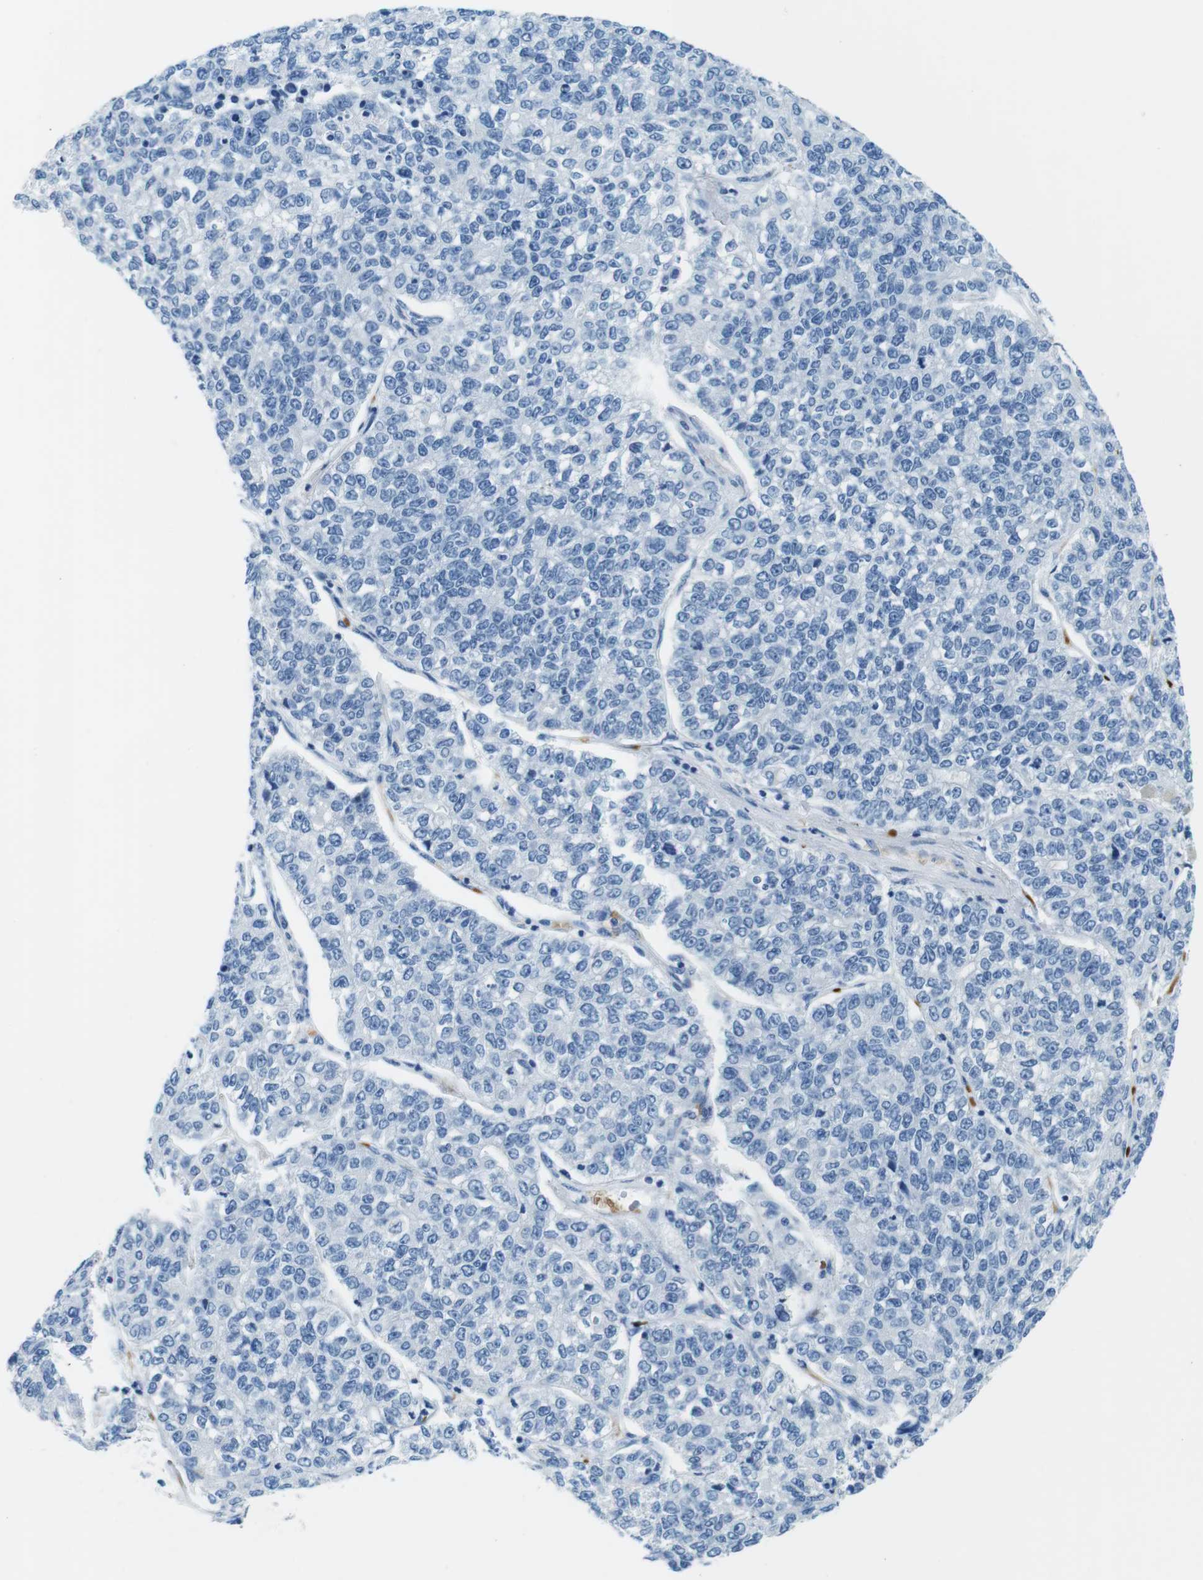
{"staining": {"intensity": "negative", "quantity": "none", "location": "none"}, "tissue": "lung cancer", "cell_type": "Tumor cells", "image_type": "cancer", "snomed": [{"axis": "morphology", "description": "Adenocarcinoma, NOS"}, {"axis": "topography", "description": "Lung"}], "caption": "Immunohistochemical staining of adenocarcinoma (lung) demonstrates no significant expression in tumor cells.", "gene": "TFAP2C", "patient": {"sex": "male", "age": 49}}